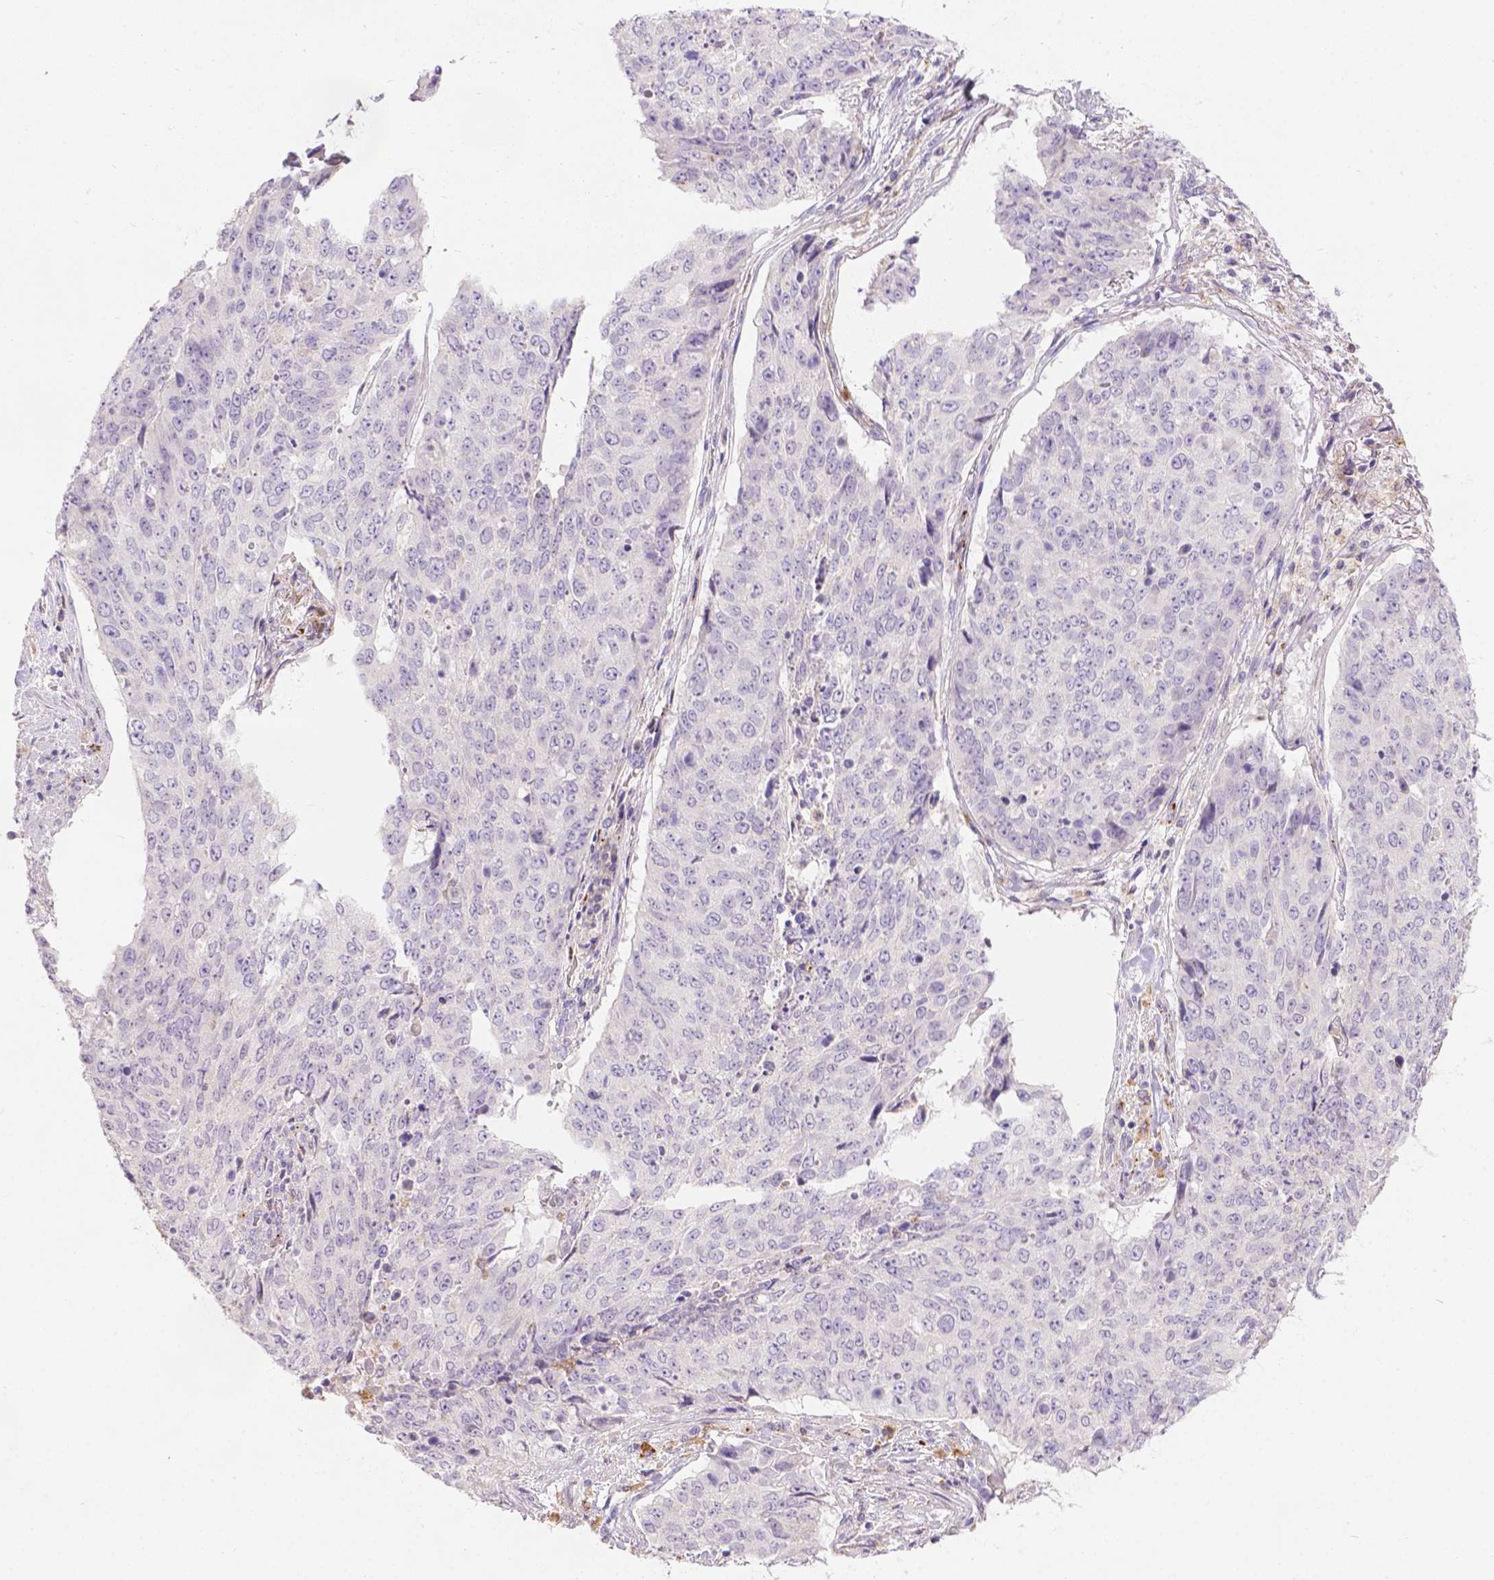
{"staining": {"intensity": "negative", "quantity": "none", "location": "none"}, "tissue": "lung cancer", "cell_type": "Tumor cells", "image_type": "cancer", "snomed": [{"axis": "morphology", "description": "Normal tissue, NOS"}, {"axis": "morphology", "description": "Squamous cell carcinoma, NOS"}, {"axis": "topography", "description": "Bronchus"}, {"axis": "topography", "description": "Lung"}], "caption": "Immunohistochemistry (IHC) of lung cancer demonstrates no positivity in tumor cells. (Brightfield microscopy of DAB IHC at high magnification).", "gene": "TM4SF18", "patient": {"sex": "male", "age": 64}}